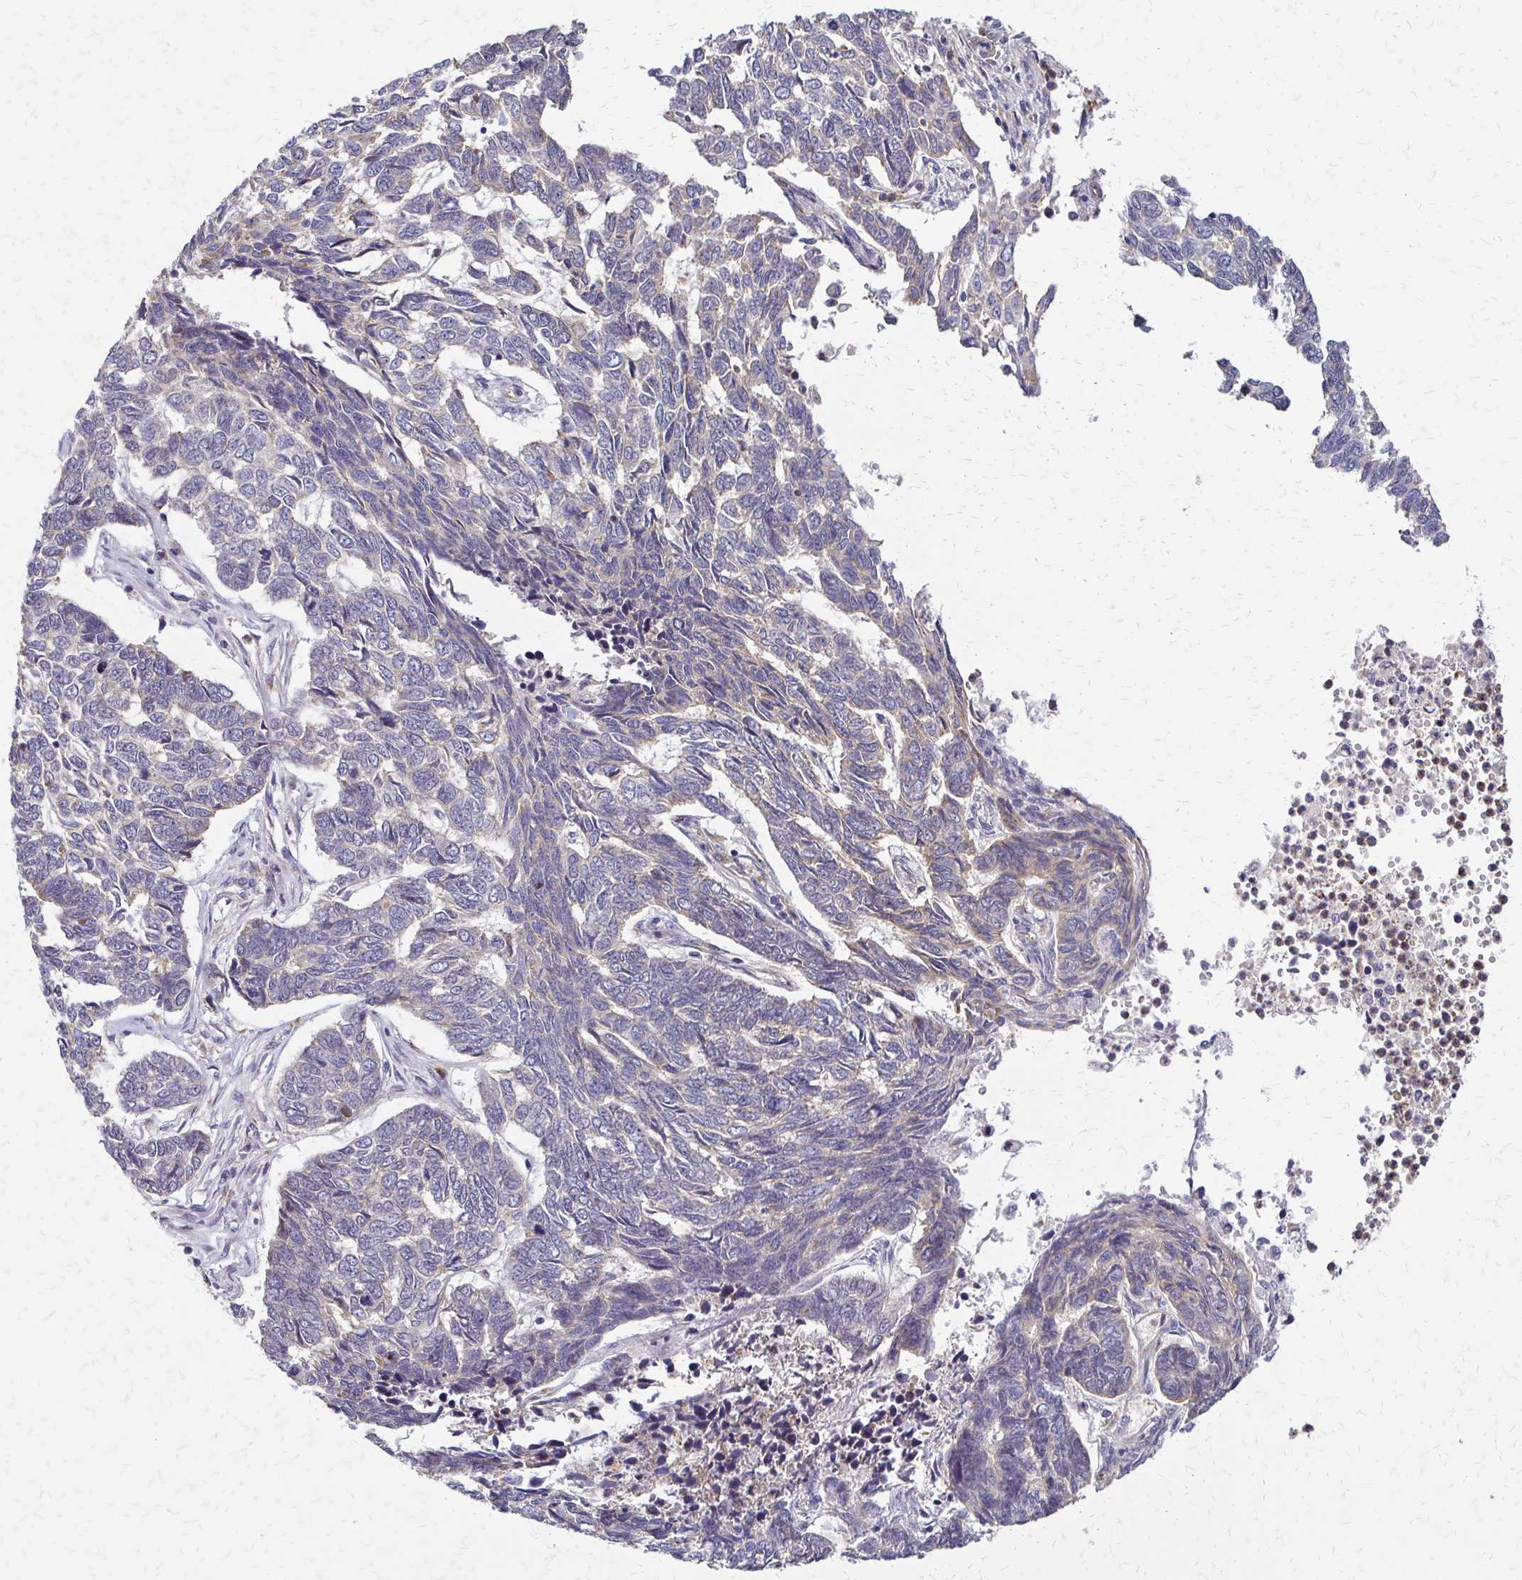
{"staining": {"intensity": "negative", "quantity": "none", "location": "none"}, "tissue": "skin cancer", "cell_type": "Tumor cells", "image_type": "cancer", "snomed": [{"axis": "morphology", "description": "Basal cell carcinoma"}, {"axis": "topography", "description": "Skin"}], "caption": "Immunohistochemical staining of human skin basal cell carcinoma exhibits no significant expression in tumor cells.", "gene": "SLC9A9", "patient": {"sex": "female", "age": 65}}